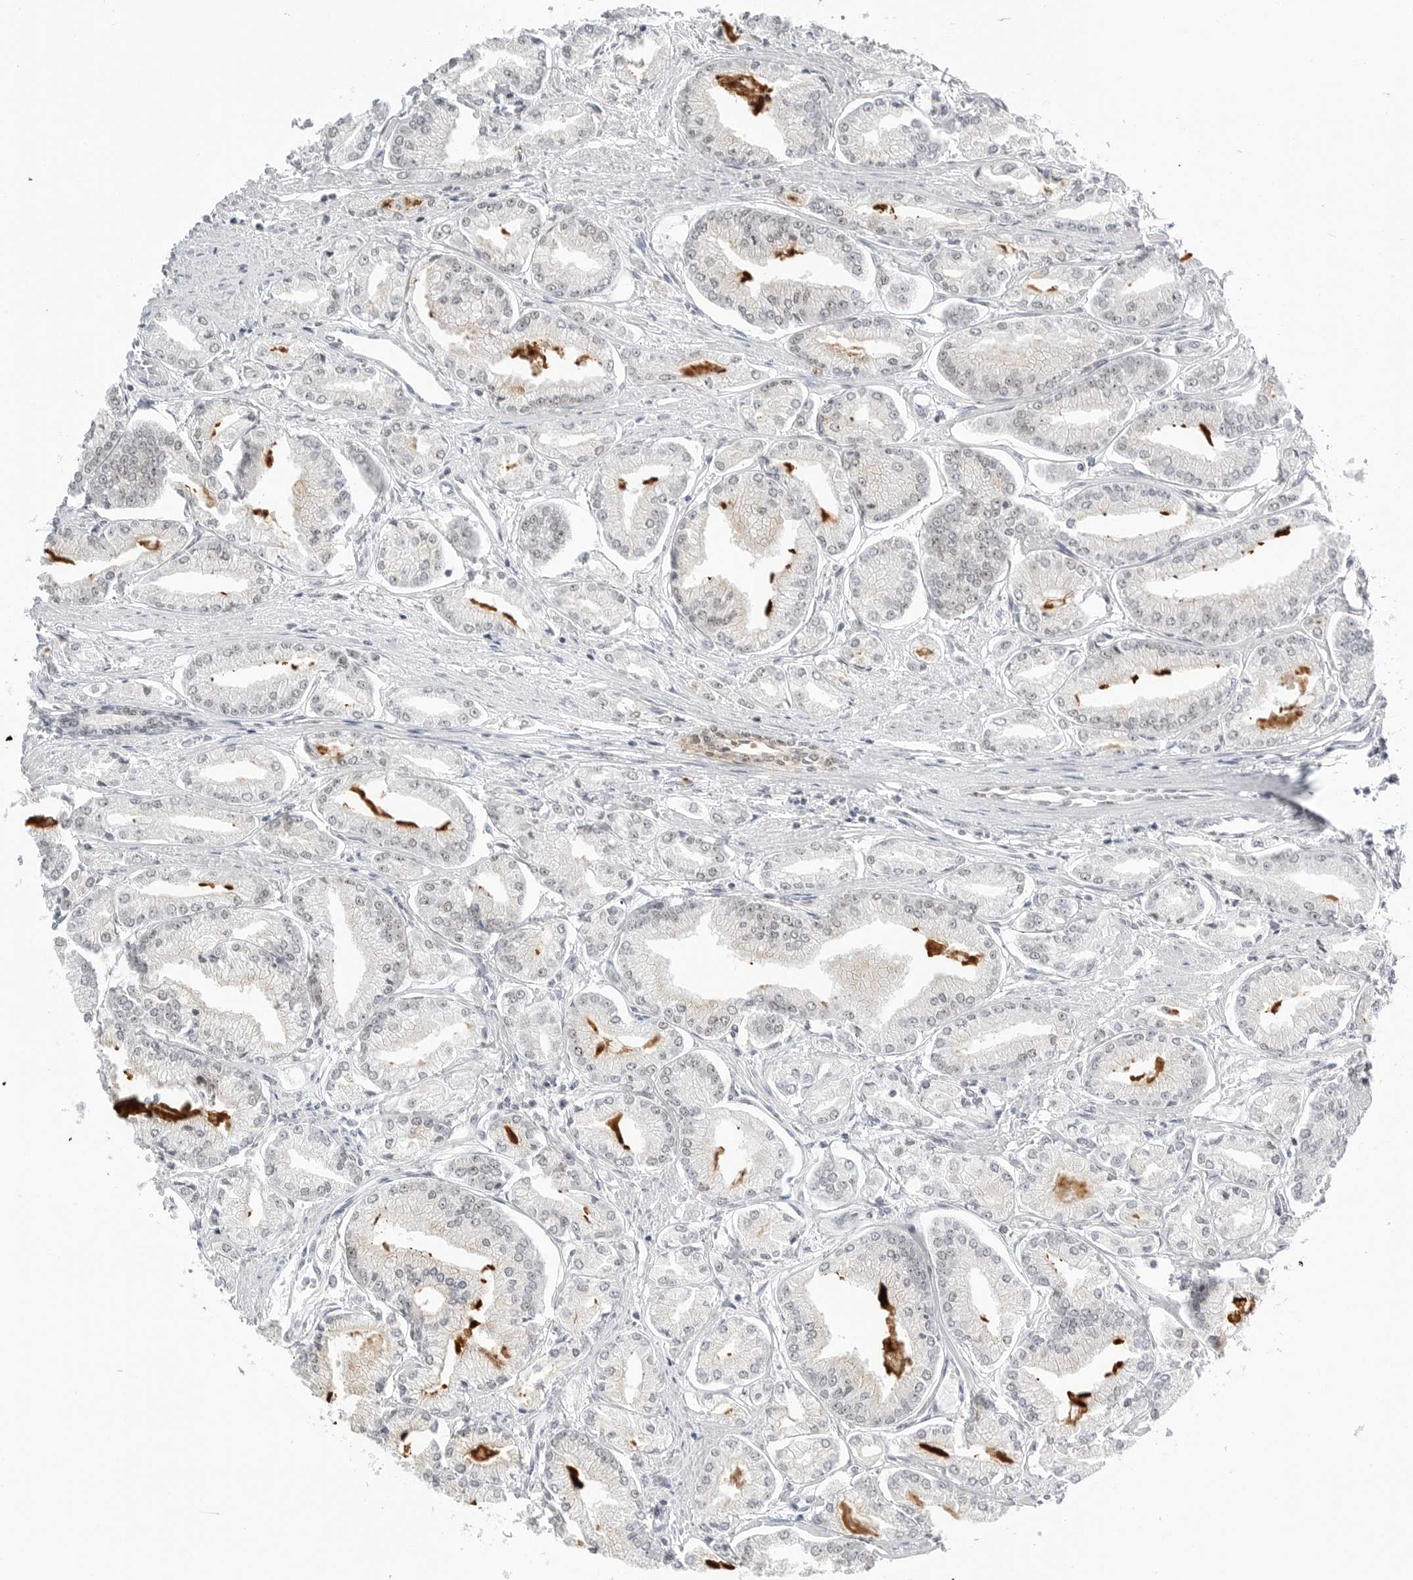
{"staining": {"intensity": "negative", "quantity": "none", "location": "none"}, "tissue": "prostate cancer", "cell_type": "Tumor cells", "image_type": "cancer", "snomed": [{"axis": "morphology", "description": "Adenocarcinoma, Low grade"}, {"axis": "topography", "description": "Prostate"}], "caption": "A histopathology image of prostate cancer (low-grade adenocarcinoma) stained for a protein shows no brown staining in tumor cells. (DAB IHC with hematoxylin counter stain).", "gene": "WRAP53", "patient": {"sex": "male", "age": 52}}